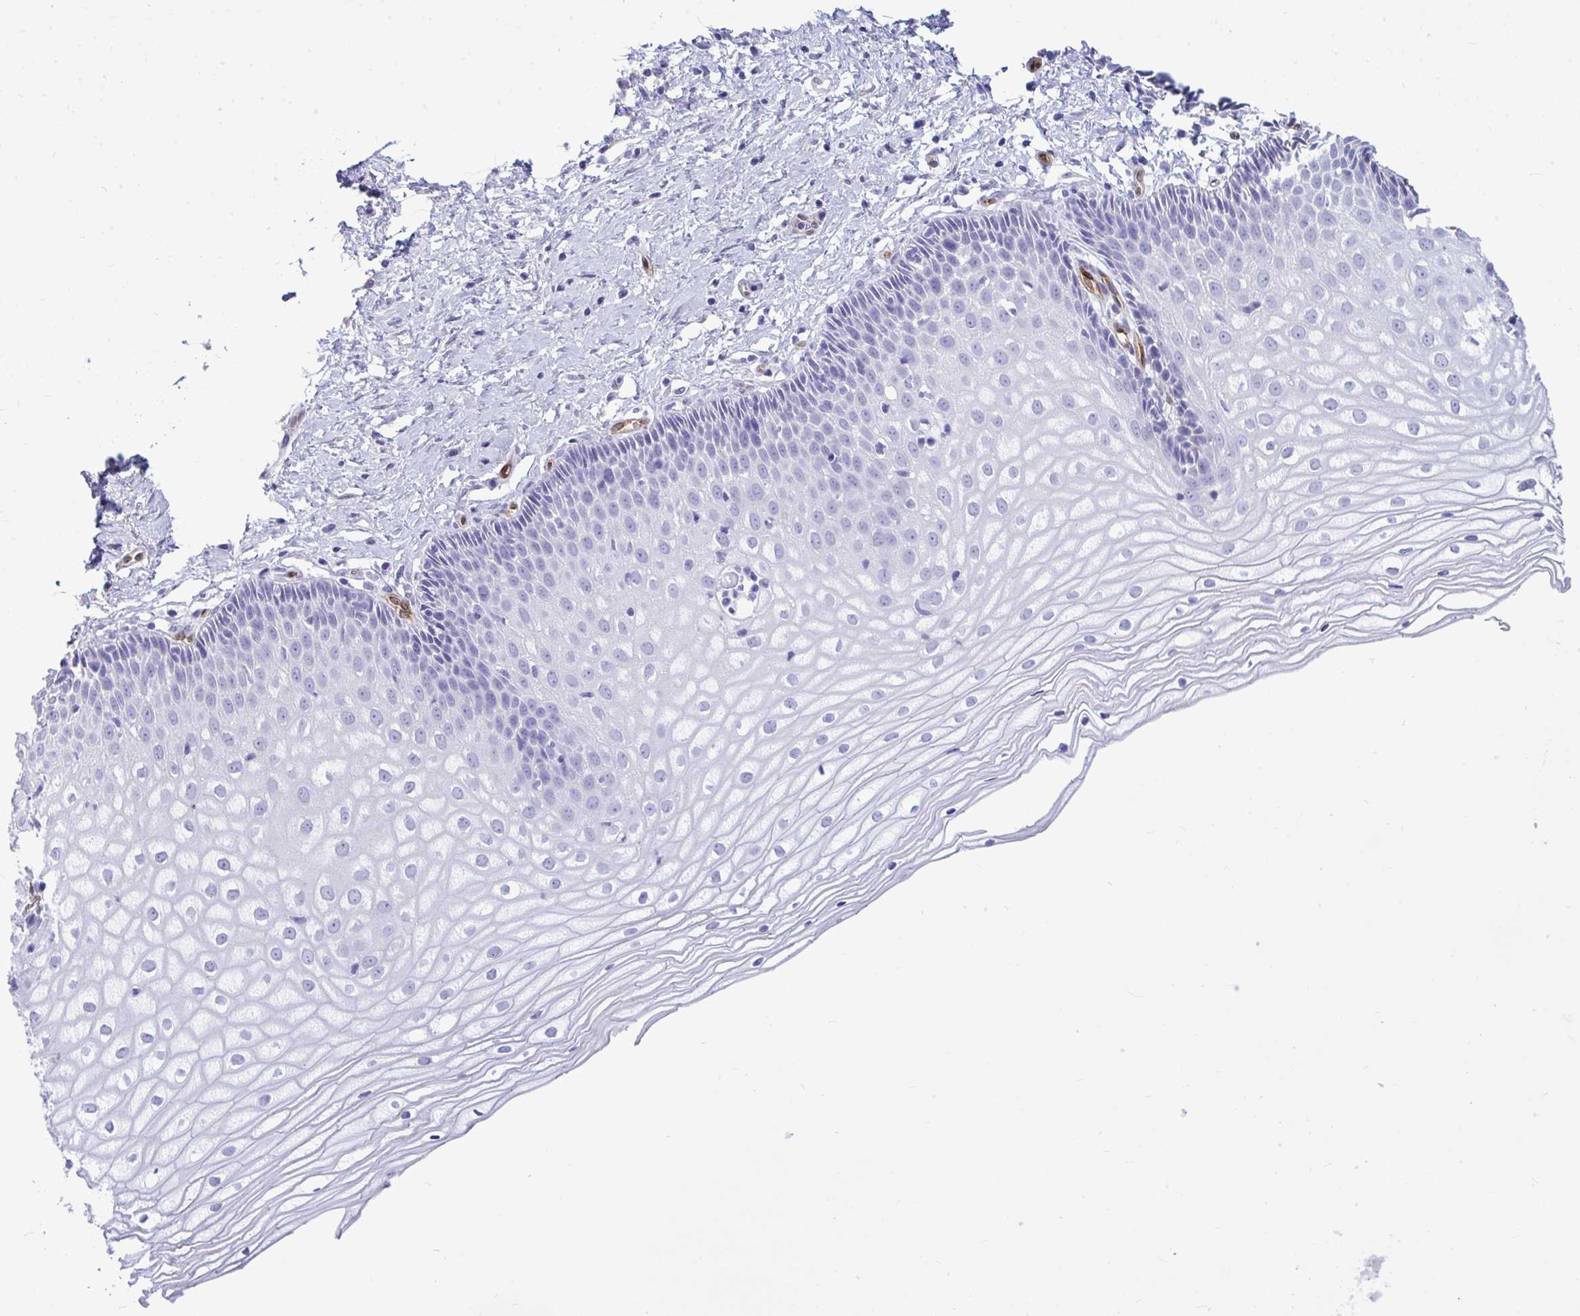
{"staining": {"intensity": "negative", "quantity": "none", "location": "none"}, "tissue": "cervix", "cell_type": "Glandular cells", "image_type": "normal", "snomed": [{"axis": "morphology", "description": "Normal tissue, NOS"}, {"axis": "topography", "description": "Cervix"}], "caption": "Immunohistochemistry (IHC) image of benign human cervix stained for a protein (brown), which exhibits no positivity in glandular cells.", "gene": "LIMS2", "patient": {"sex": "female", "age": 36}}